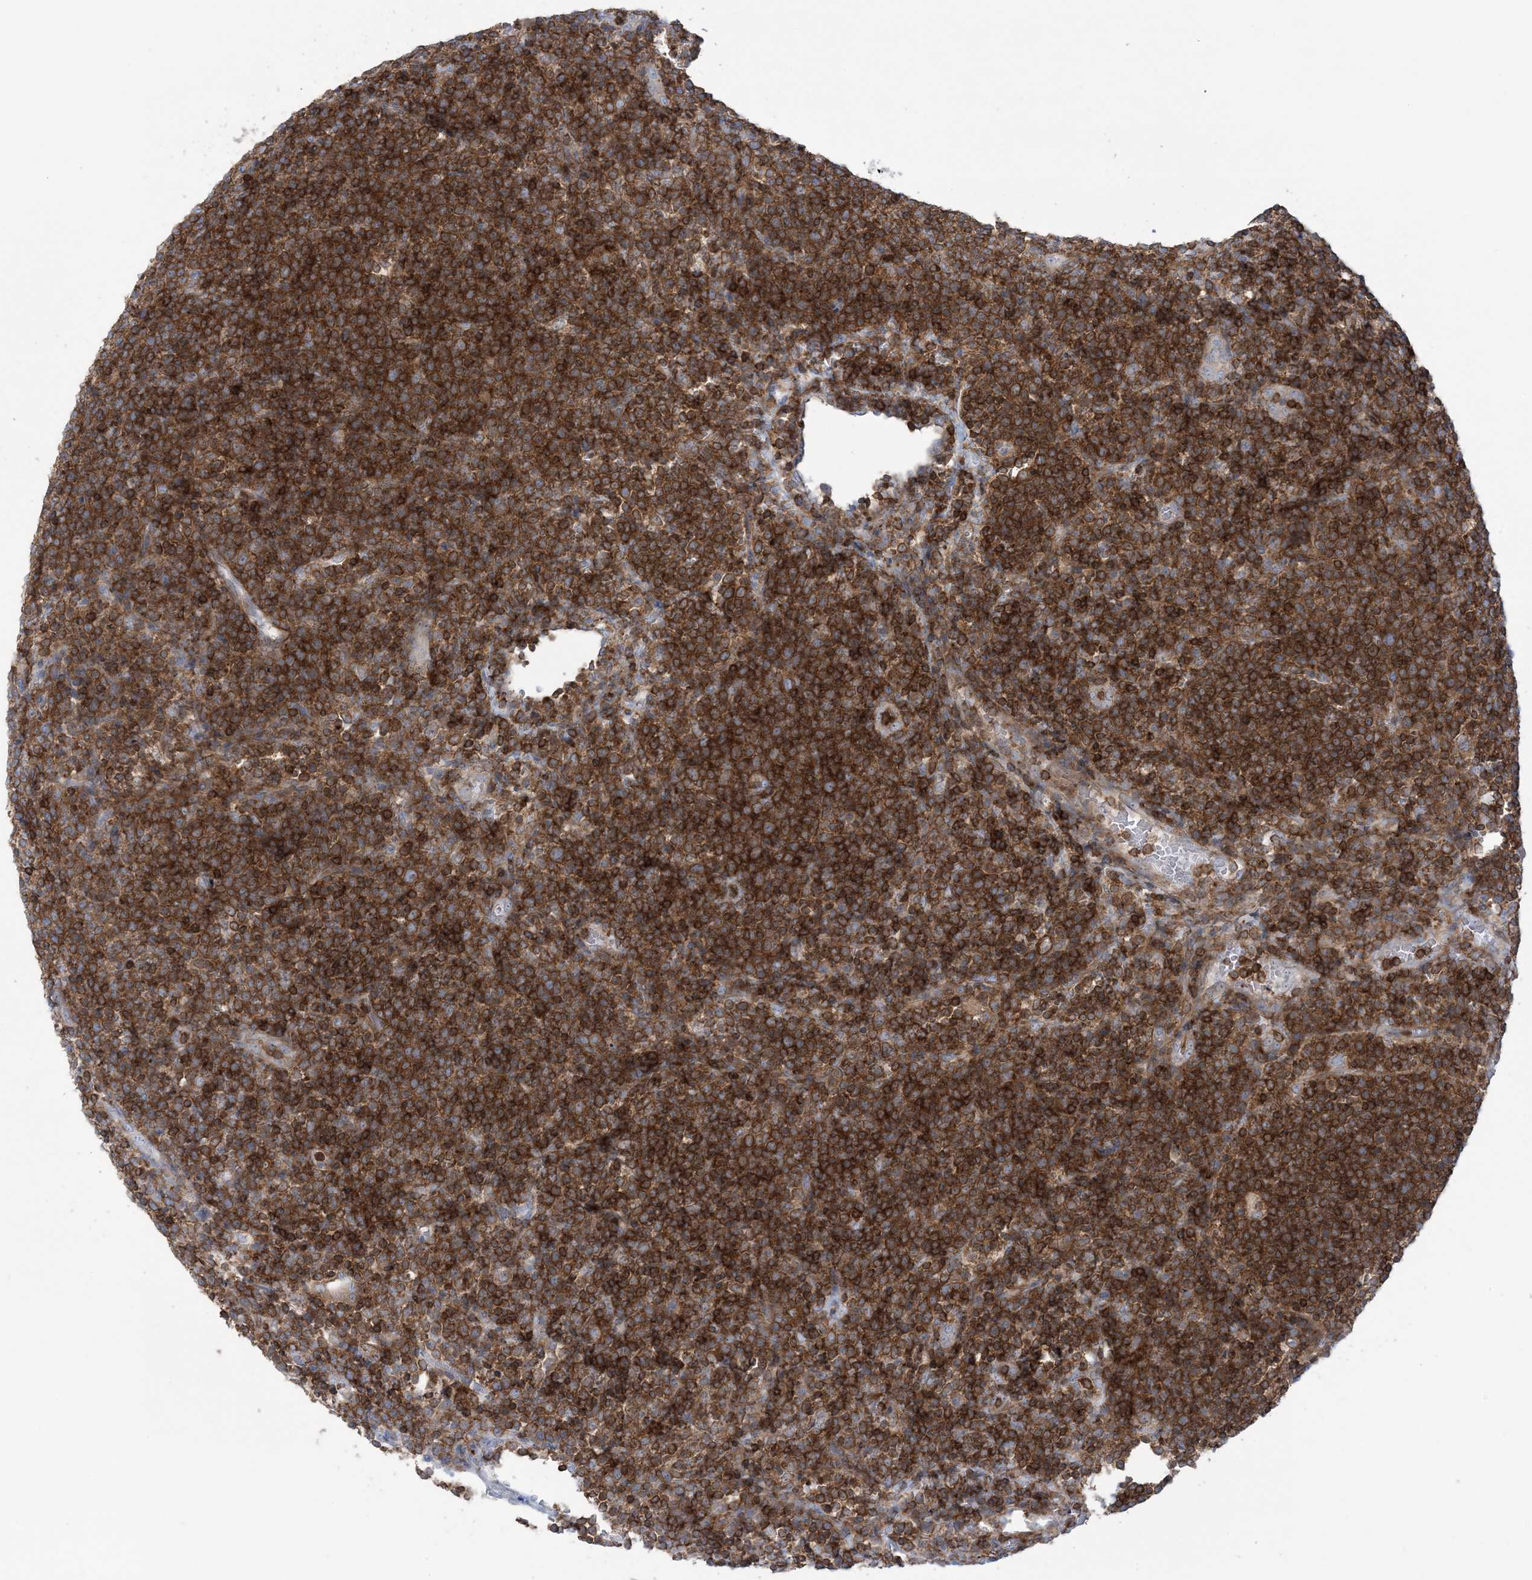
{"staining": {"intensity": "strong", "quantity": ">75%", "location": "cytoplasmic/membranous"}, "tissue": "lymphoma", "cell_type": "Tumor cells", "image_type": "cancer", "snomed": [{"axis": "morphology", "description": "Malignant lymphoma, non-Hodgkin's type, High grade"}, {"axis": "topography", "description": "Lymph node"}], "caption": "Immunohistochemistry of human lymphoma shows high levels of strong cytoplasmic/membranous staining in approximately >75% of tumor cells.", "gene": "ARHGAP30", "patient": {"sex": "male", "age": 61}}